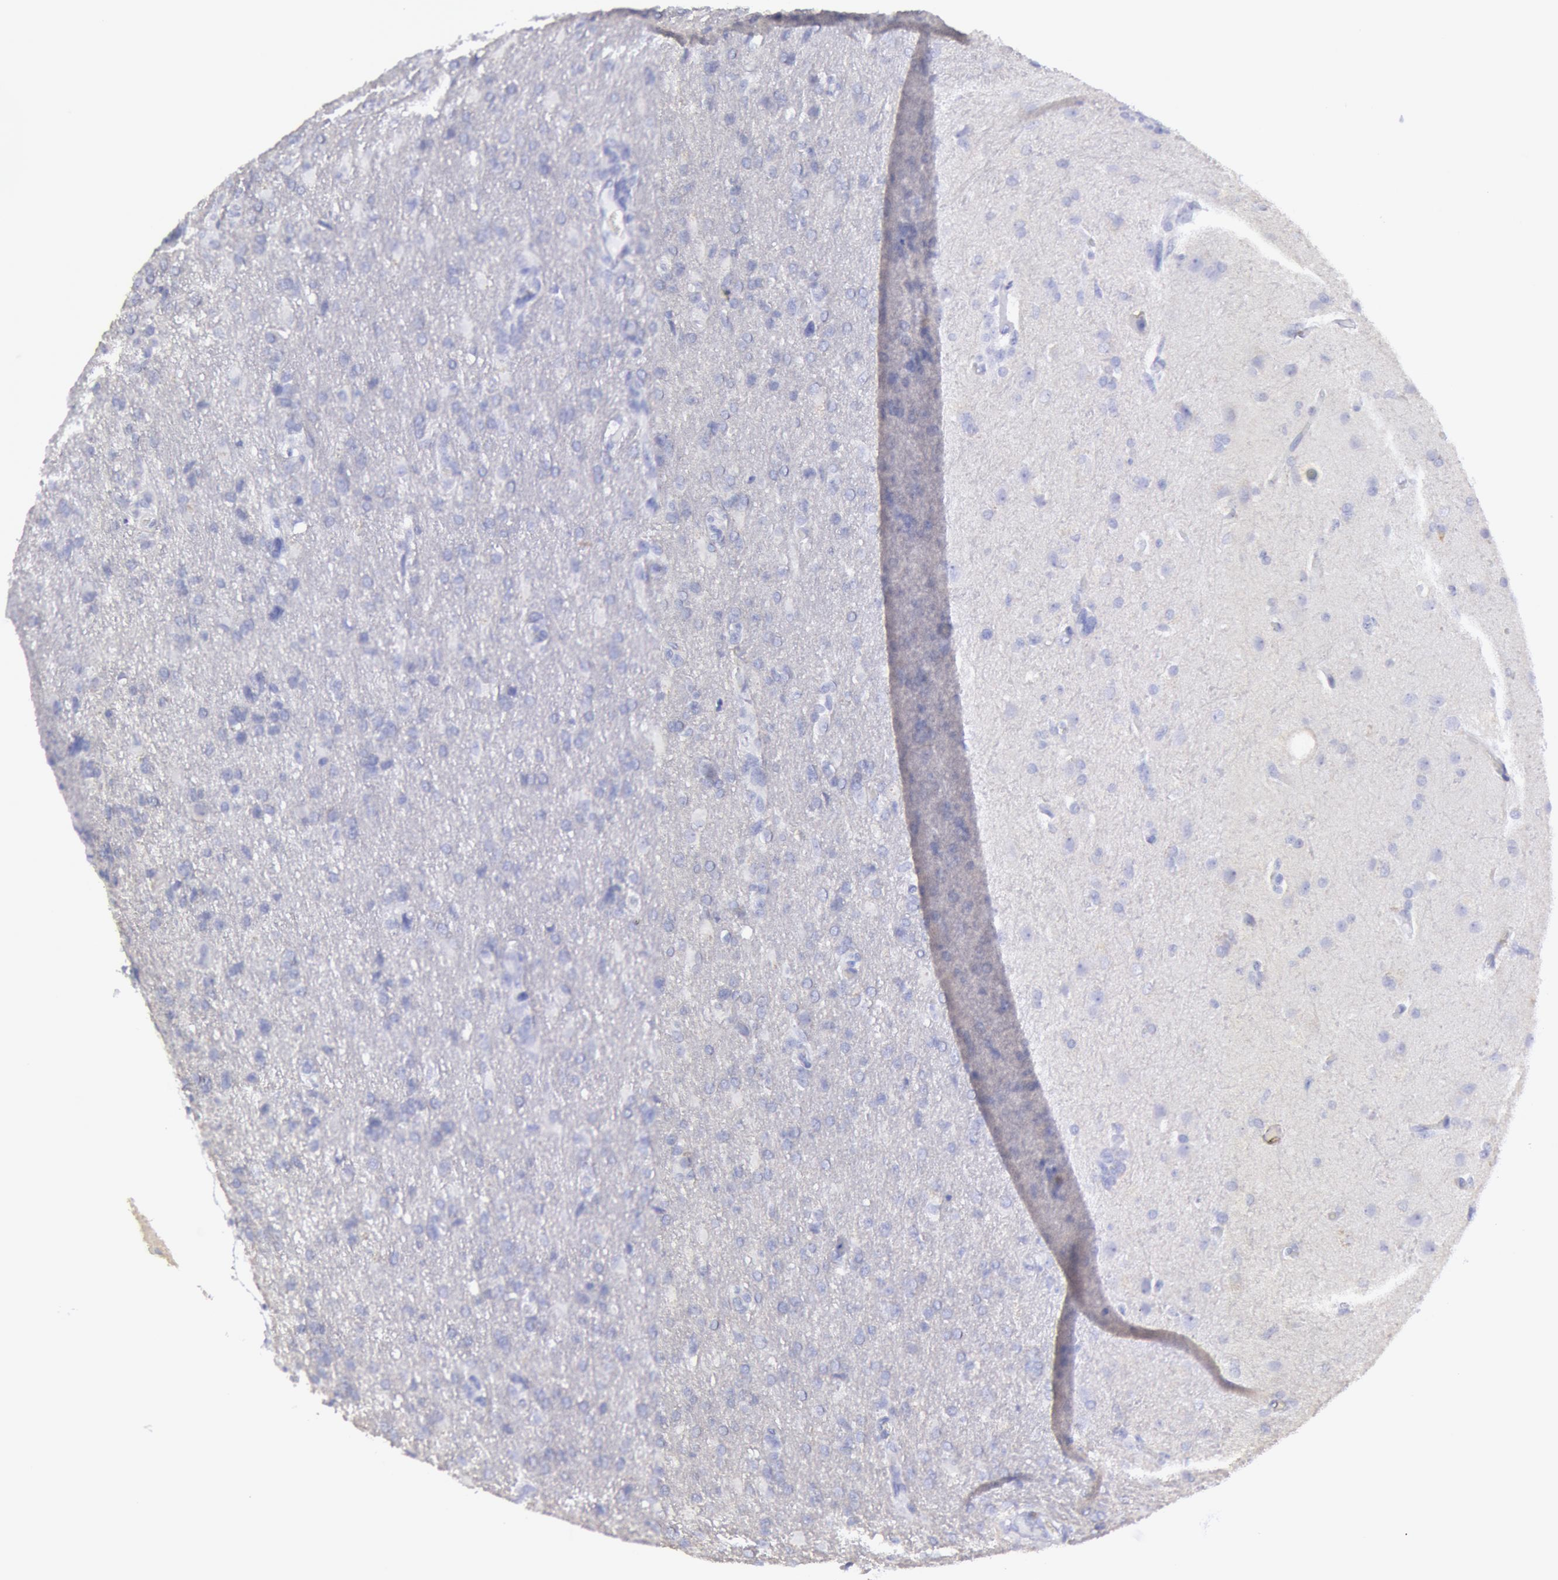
{"staining": {"intensity": "negative", "quantity": "none", "location": "none"}, "tissue": "glioma", "cell_type": "Tumor cells", "image_type": "cancer", "snomed": [{"axis": "morphology", "description": "Glioma, malignant, High grade"}, {"axis": "topography", "description": "Brain"}], "caption": "This is an immunohistochemistry (IHC) micrograph of high-grade glioma (malignant). There is no positivity in tumor cells.", "gene": "MYH7", "patient": {"sex": "male", "age": 68}}